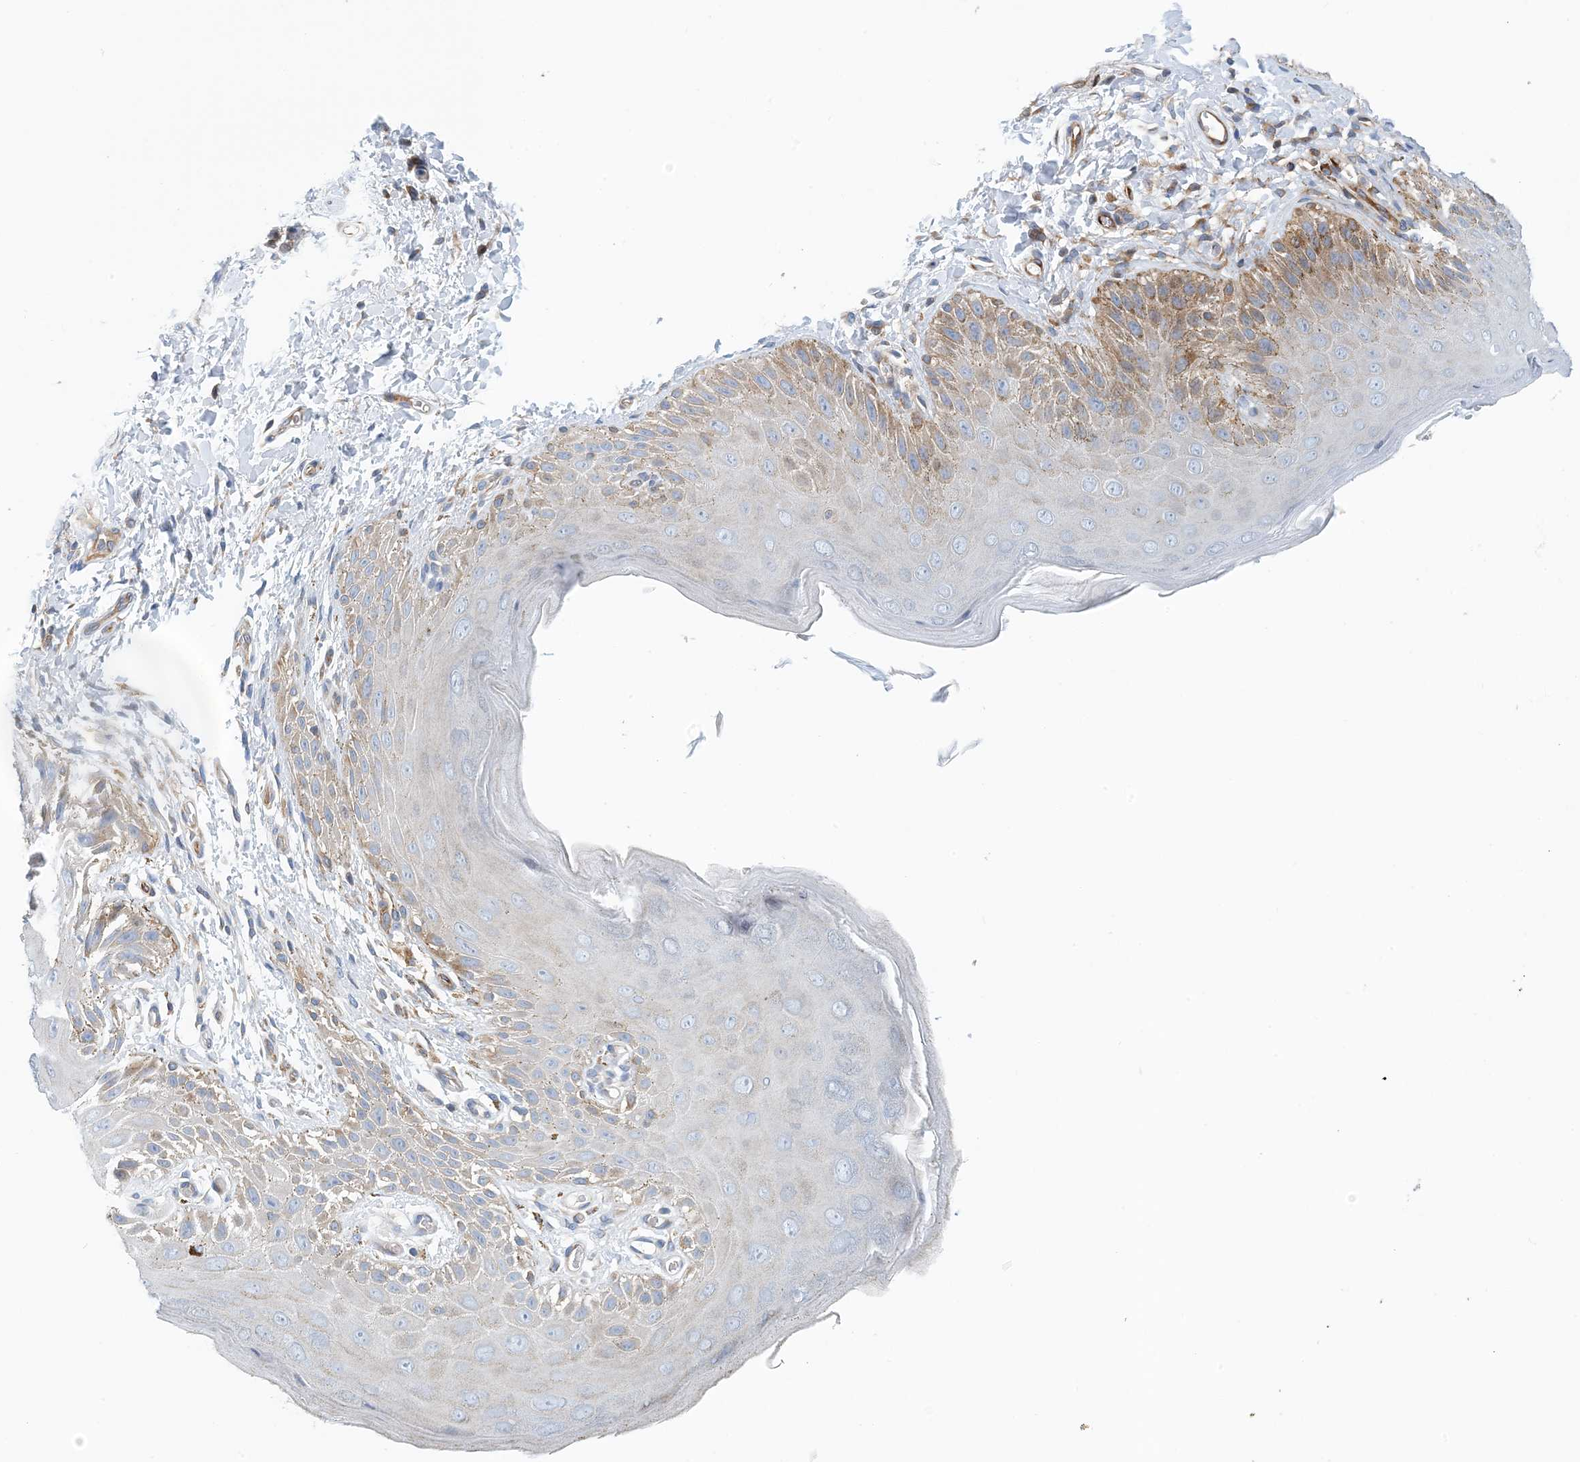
{"staining": {"intensity": "moderate", "quantity": "<25%", "location": "cytoplasmic/membranous"}, "tissue": "skin", "cell_type": "Epidermal cells", "image_type": "normal", "snomed": [{"axis": "morphology", "description": "Normal tissue, NOS"}, {"axis": "topography", "description": "Anal"}], "caption": "IHC photomicrograph of normal human skin stained for a protein (brown), which displays low levels of moderate cytoplasmic/membranous positivity in about <25% of epidermal cells.", "gene": "PCDHA2", "patient": {"sex": "male", "age": 44}}